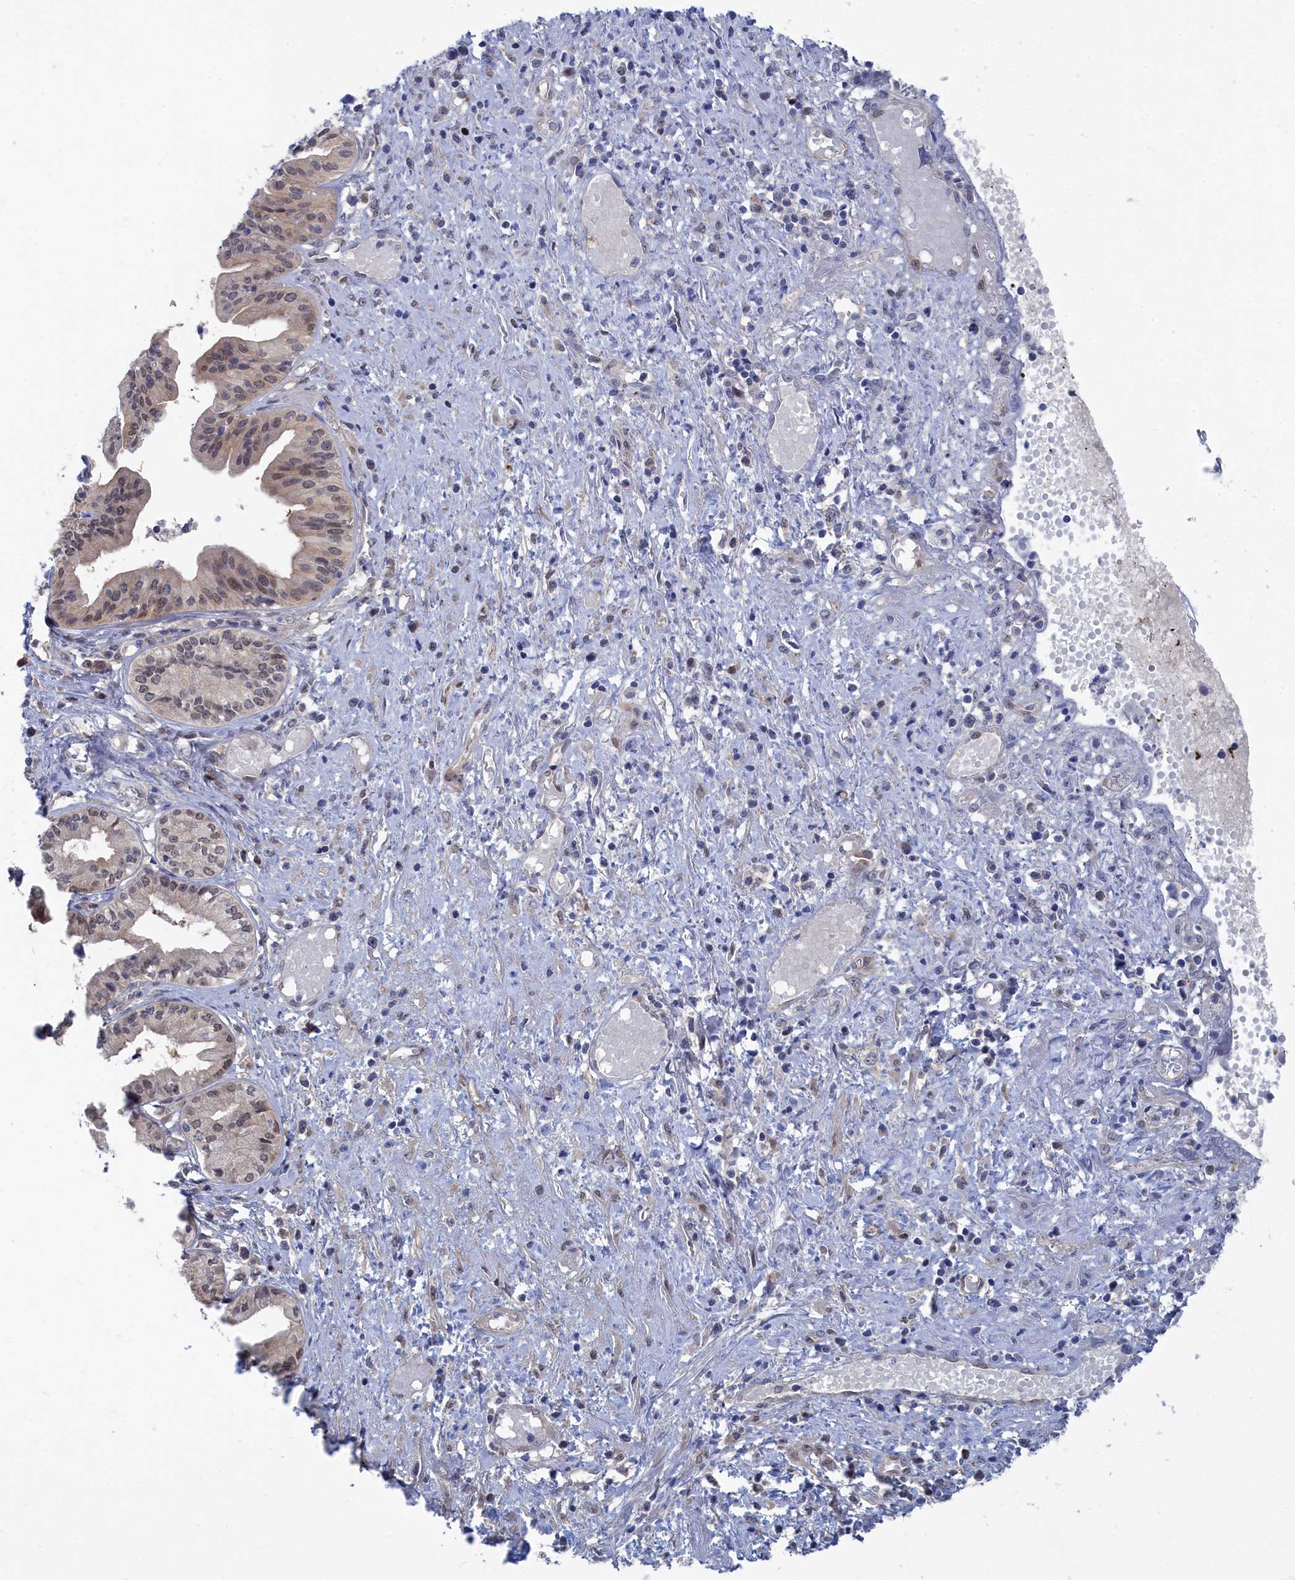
{"staining": {"intensity": "weak", "quantity": "25%-75%", "location": "nuclear"}, "tissue": "pancreatic cancer", "cell_type": "Tumor cells", "image_type": "cancer", "snomed": [{"axis": "morphology", "description": "Adenocarcinoma, NOS"}, {"axis": "topography", "description": "Pancreas"}], "caption": "Adenocarcinoma (pancreatic) stained with immunohistochemistry exhibits weak nuclear staining in about 25%-75% of tumor cells. (IHC, brightfield microscopy, high magnification).", "gene": "IRGQ", "patient": {"sex": "female", "age": 50}}